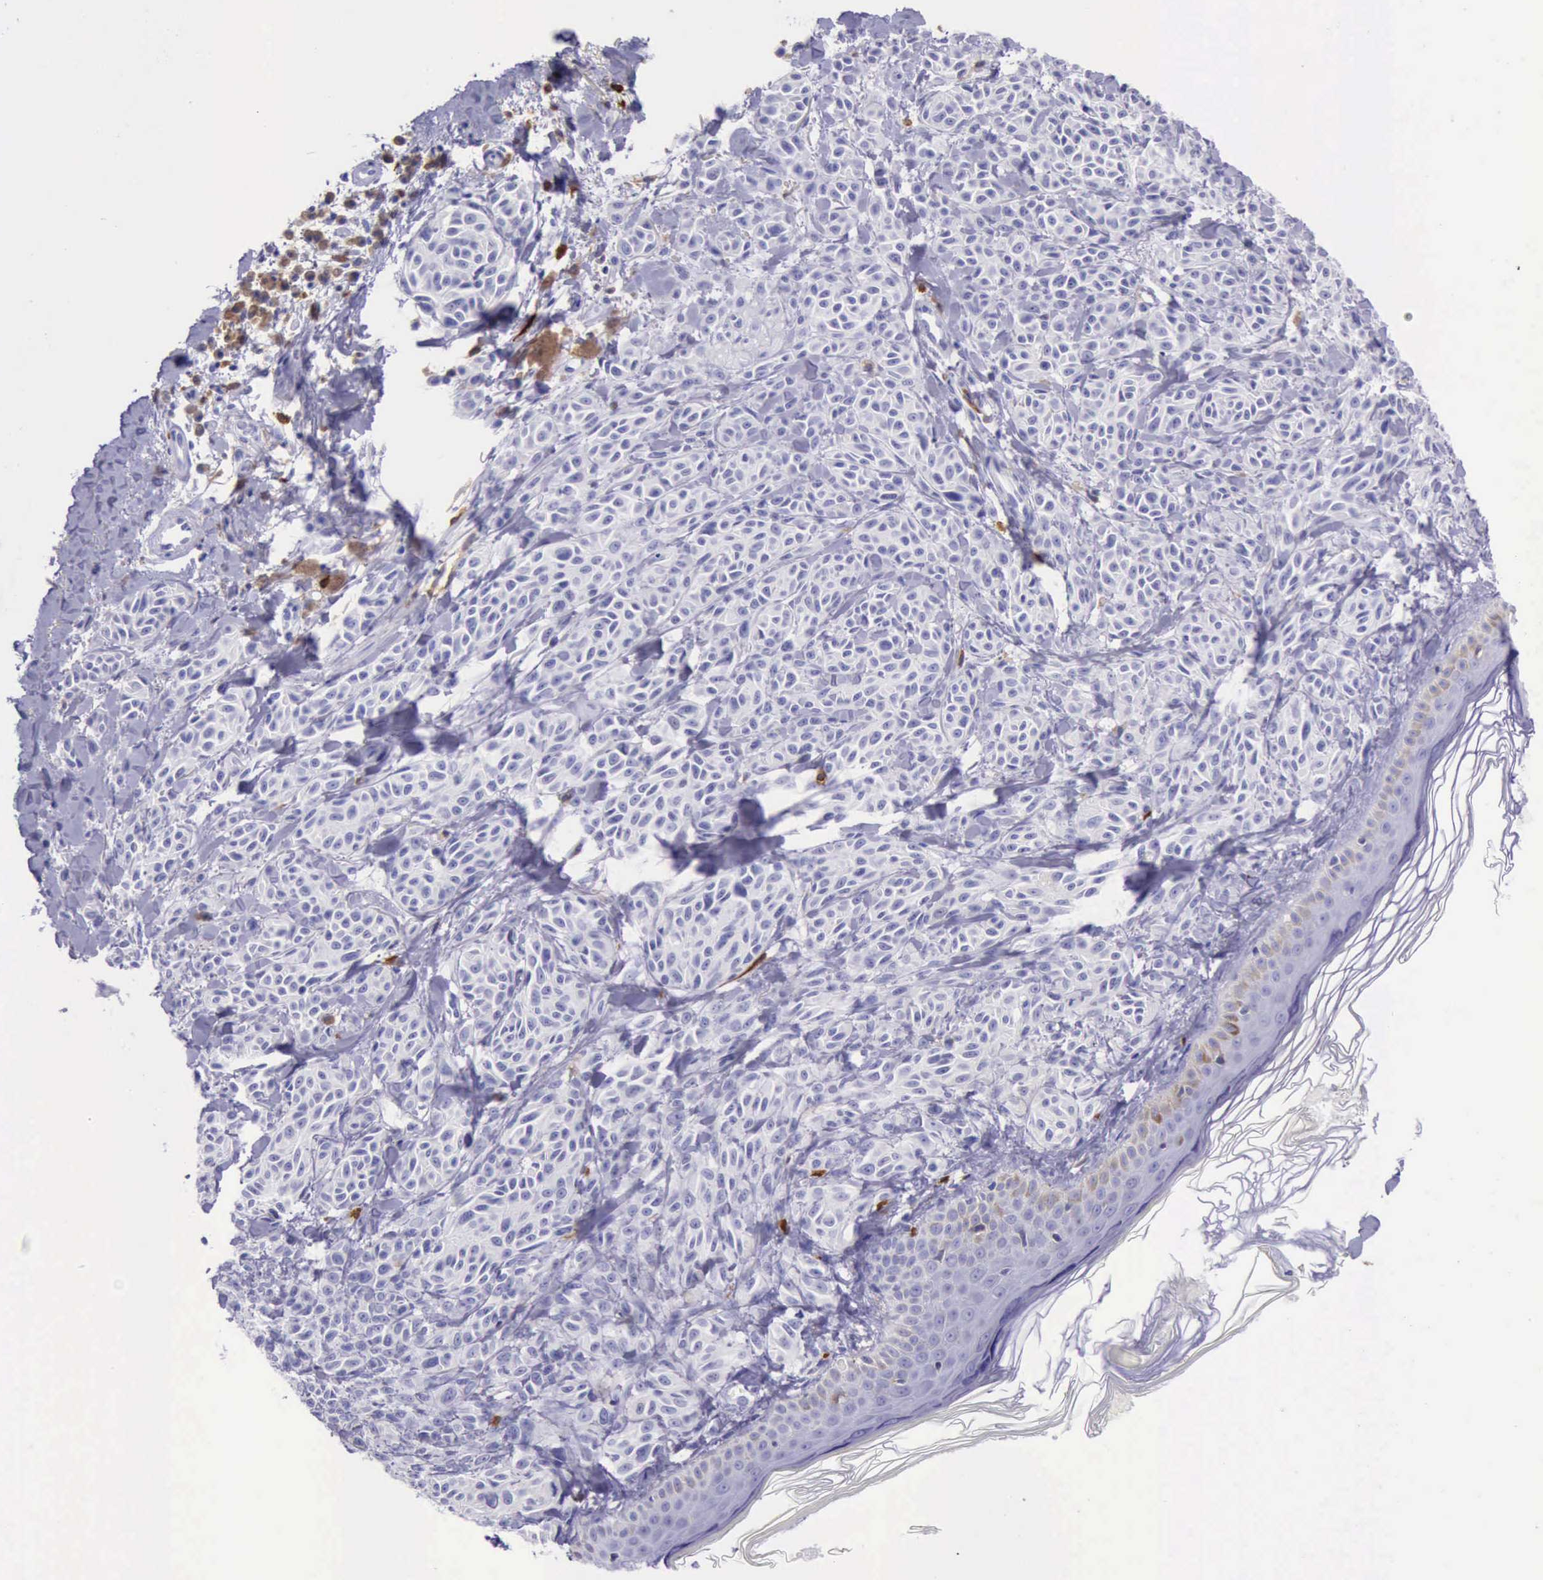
{"staining": {"intensity": "negative", "quantity": "none", "location": "none"}, "tissue": "melanoma", "cell_type": "Tumor cells", "image_type": "cancer", "snomed": [{"axis": "morphology", "description": "Malignant melanoma, NOS"}, {"axis": "topography", "description": "Skin"}], "caption": "The photomicrograph shows no significant staining in tumor cells of malignant melanoma.", "gene": "BTK", "patient": {"sex": "female", "age": 73}}